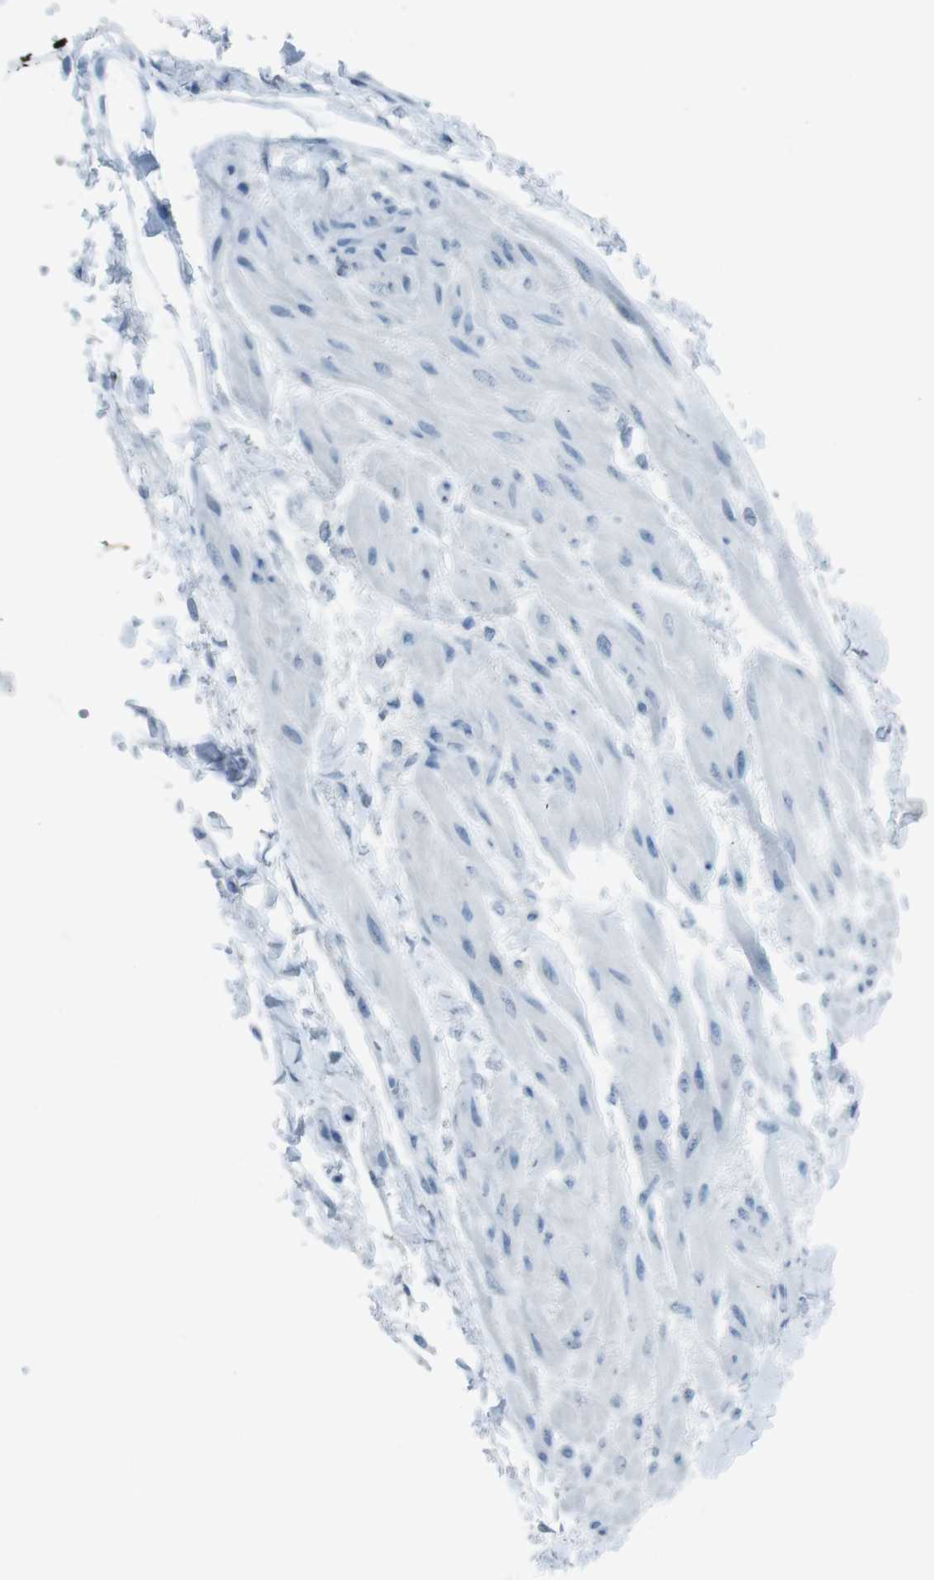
{"staining": {"intensity": "negative", "quantity": "none", "location": "none"}, "tissue": "urinary bladder", "cell_type": "Urothelial cells", "image_type": "normal", "snomed": [{"axis": "morphology", "description": "Normal tissue, NOS"}, {"axis": "topography", "description": "Urinary bladder"}], "caption": "This image is of unremarkable urinary bladder stained with IHC to label a protein in brown with the nuclei are counter-stained blue. There is no positivity in urothelial cells. (Brightfield microscopy of DAB (3,3'-diaminobenzidine) IHC at high magnification).", "gene": "TMEM207", "patient": {"sex": "female", "age": 79}}